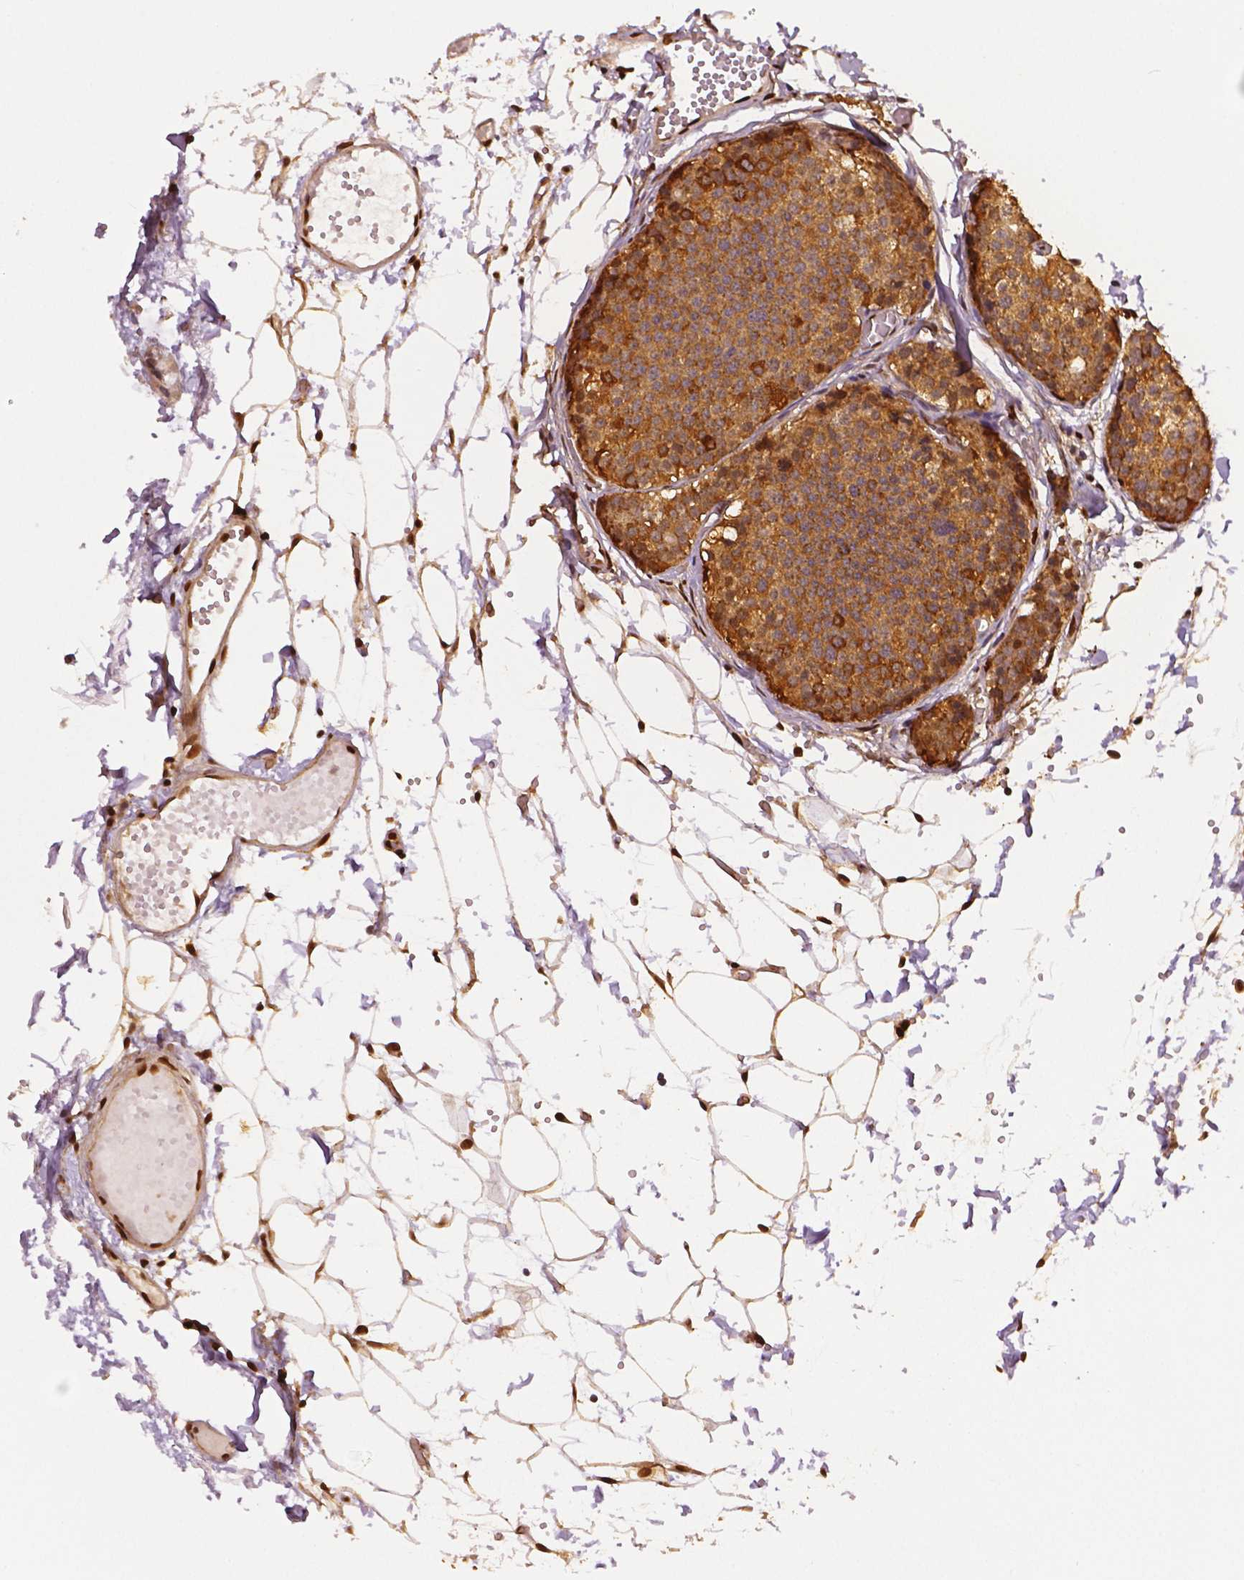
{"staining": {"intensity": "moderate", "quantity": ">75%", "location": "cytoplasmic/membranous"}, "tissue": "carcinoid", "cell_type": "Tumor cells", "image_type": "cancer", "snomed": [{"axis": "morphology", "description": "Carcinoid, malignant, NOS"}, {"axis": "topography", "description": "Small intestine"}], "caption": "Immunohistochemistry (IHC) micrograph of malignant carcinoid stained for a protein (brown), which demonstrates medium levels of moderate cytoplasmic/membranous positivity in approximately >75% of tumor cells.", "gene": "STAT3", "patient": {"sex": "female", "age": 65}}